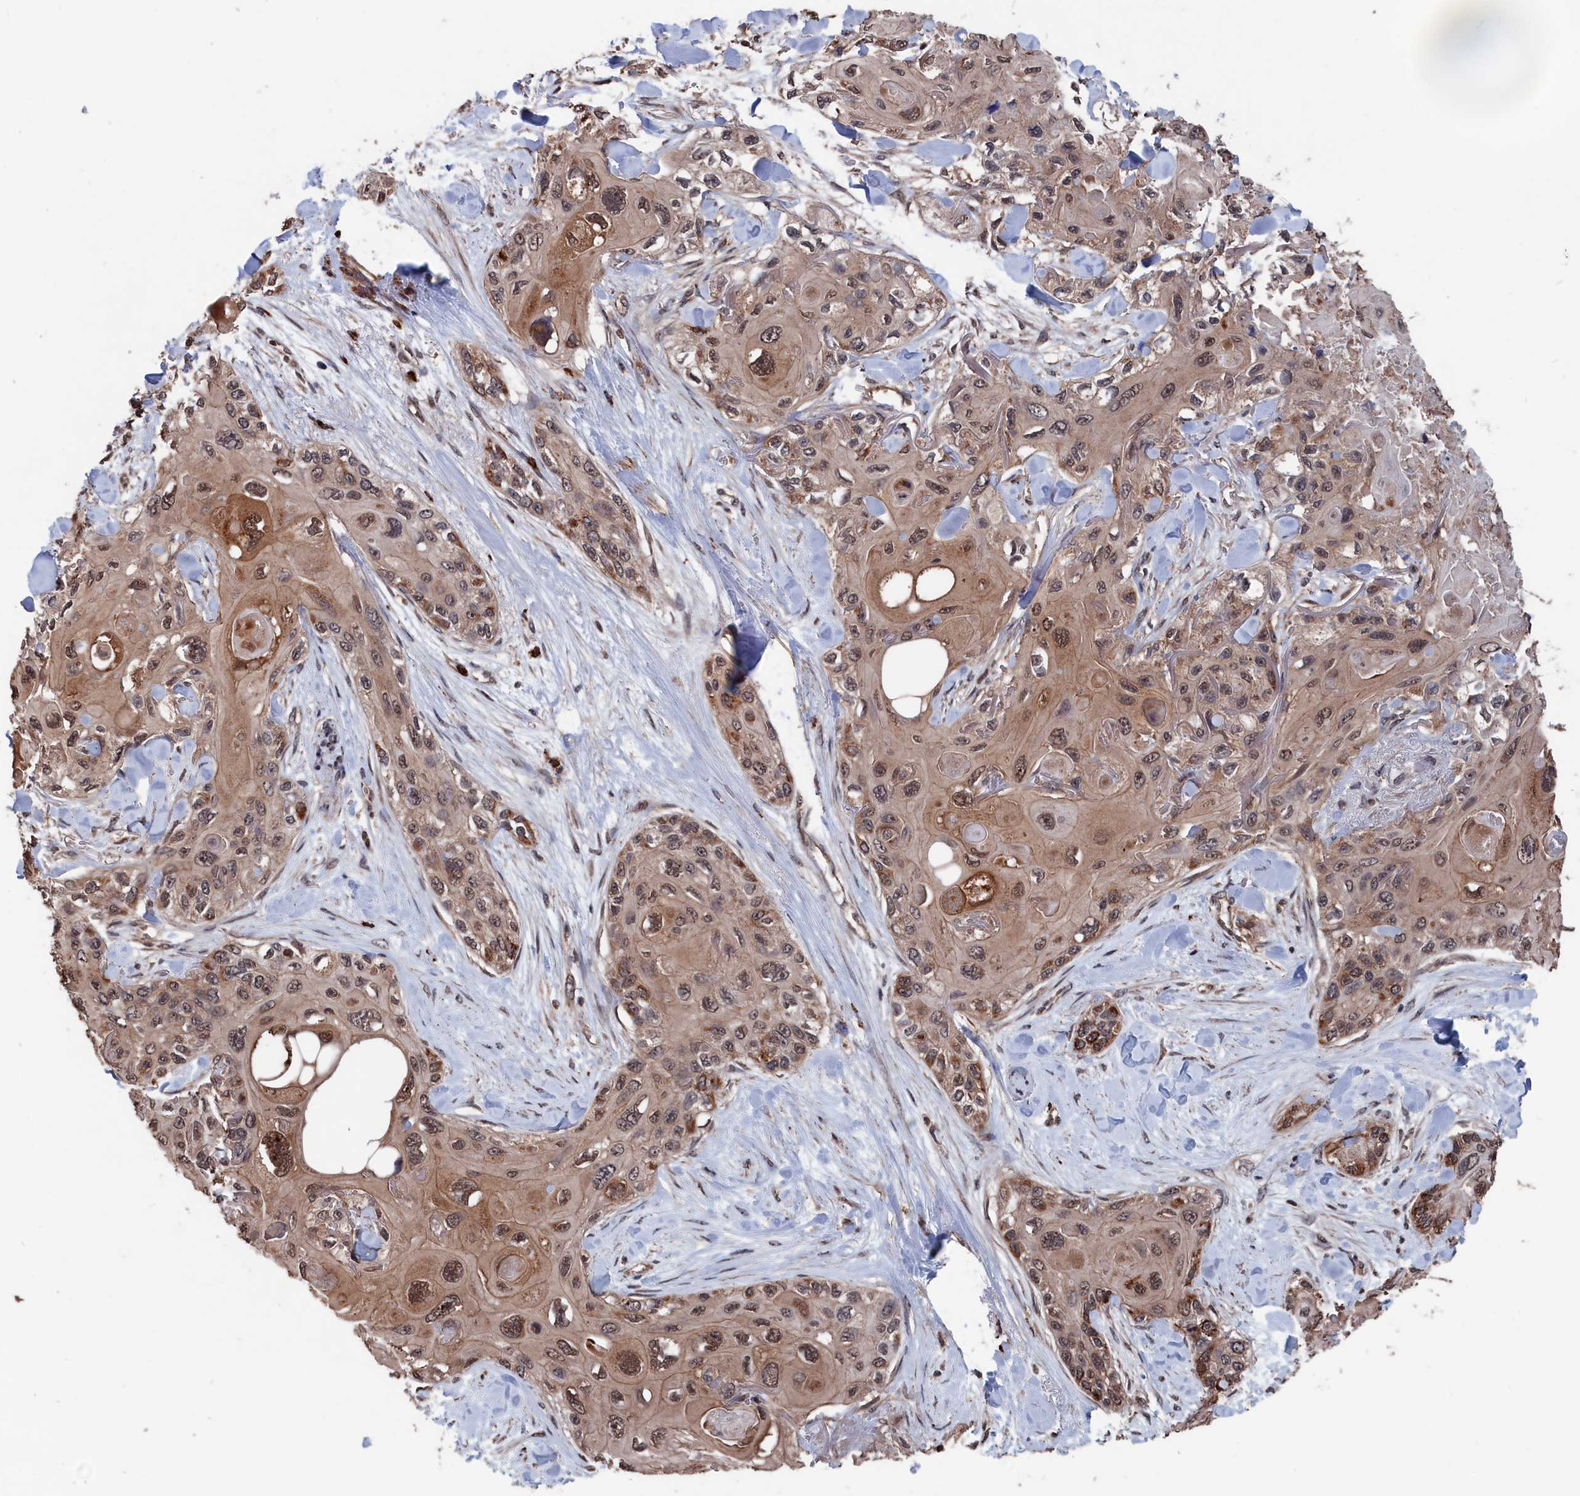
{"staining": {"intensity": "moderate", "quantity": ">75%", "location": "nuclear"}, "tissue": "skin cancer", "cell_type": "Tumor cells", "image_type": "cancer", "snomed": [{"axis": "morphology", "description": "Normal tissue, NOS"}, {"axis": "morphology", "description": "Squamous cell carcinoma, NOS"}, {"axis": "topography", "description": "Skin"}], "caption": "Skin squamous cell carcinoma was stained to show a protein in brown. There is medium levels of moderate nuclear positivity in about >75% of tumor cells.", "gene": "PDE12", "patient": {"sex": "male", "age": 72}}